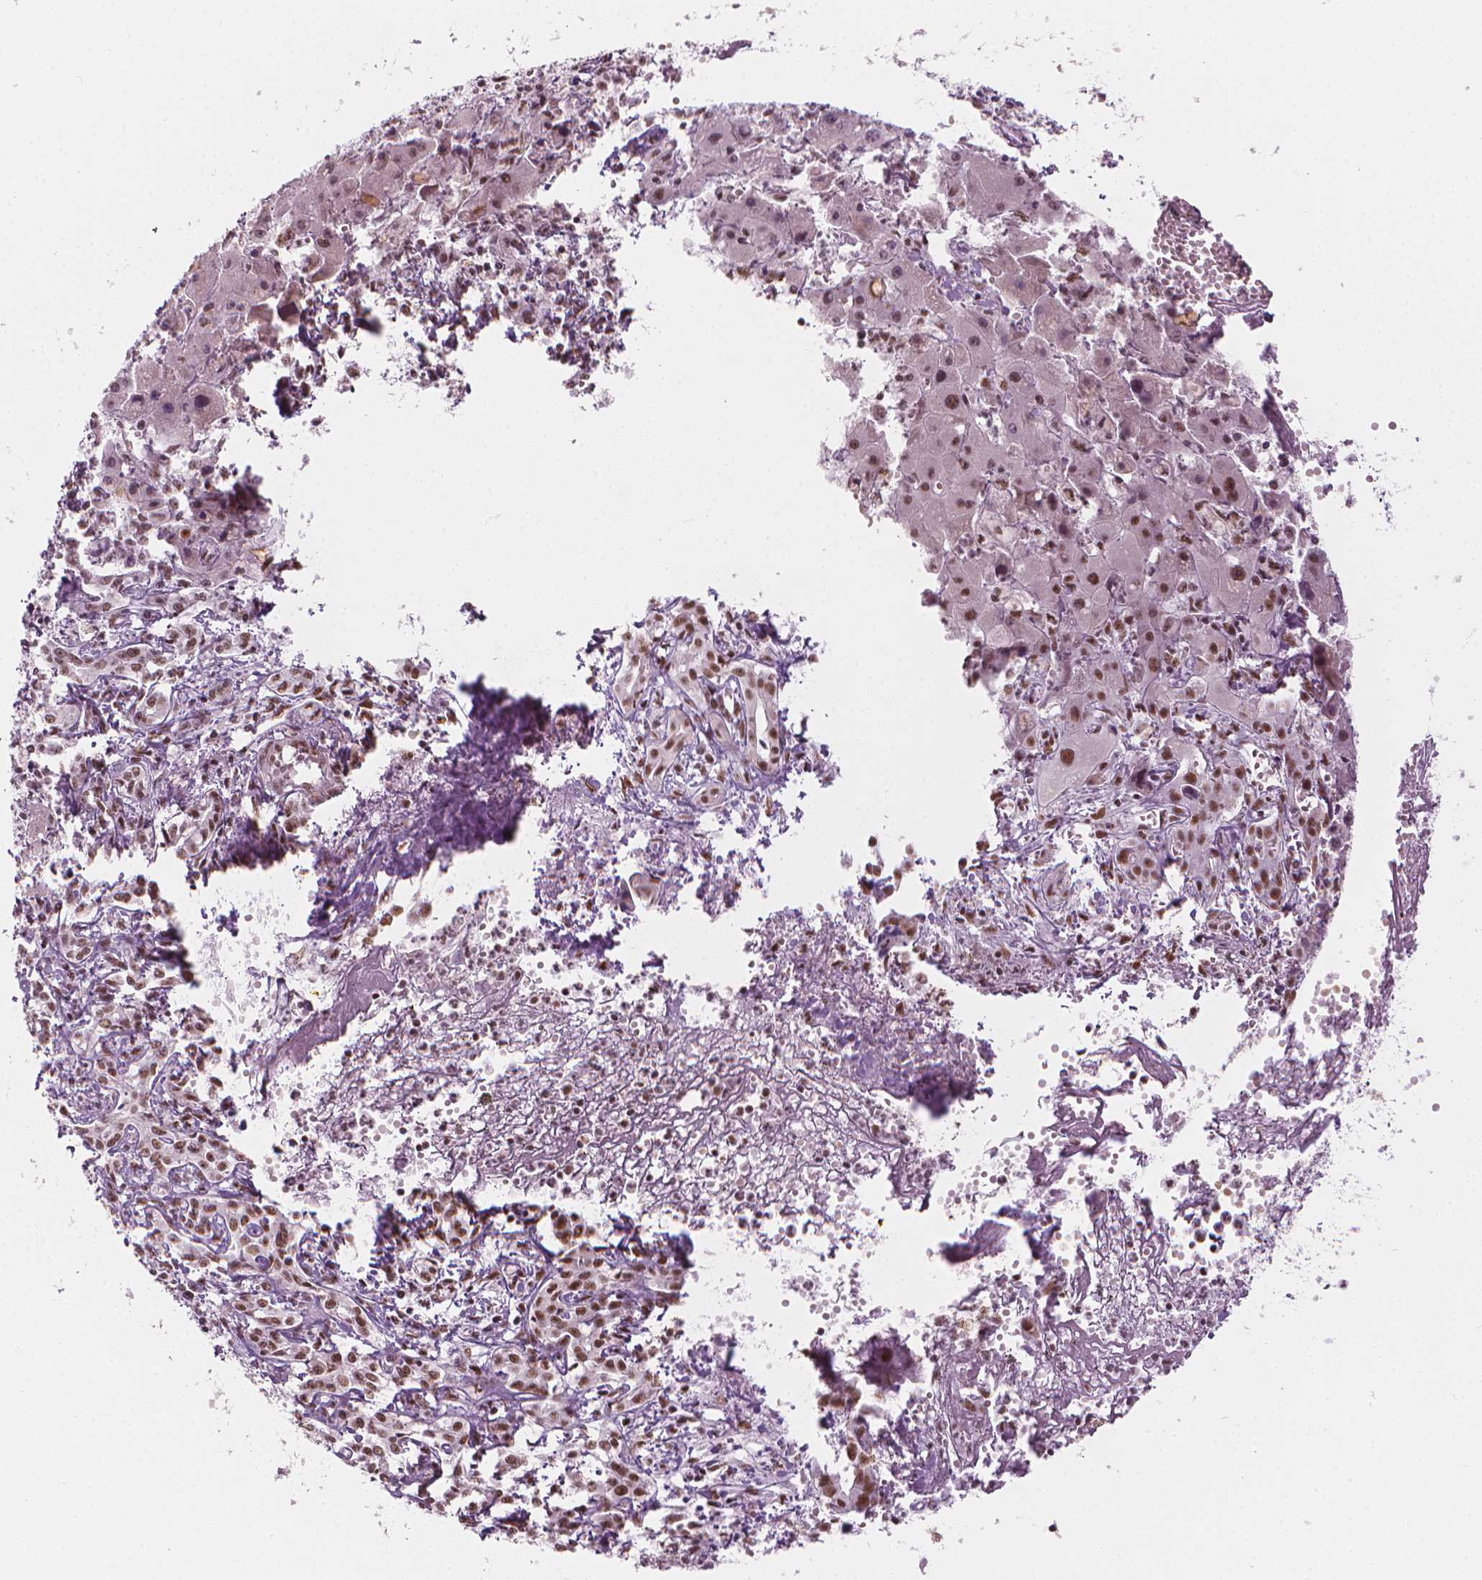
{"staining": {"intensity": "strong", "quantity": ">75%", "location": "nuclear"}, "tissue": "liver cancer", "cell_type": "Tumor cells", "image_type": "cancer", "snomed": [{"axis": "morphology", "description": "Cholangiocarcinoma"}, {"axis": "topography", "description": "Liver"}], "caption": "About >75% of tumor cells in liver cancer display strong nuclear protein staining as visualized by brown immunohistochemical staining.", "gene": "ELF2", "patient": {"sex": "female", "age": 64}}